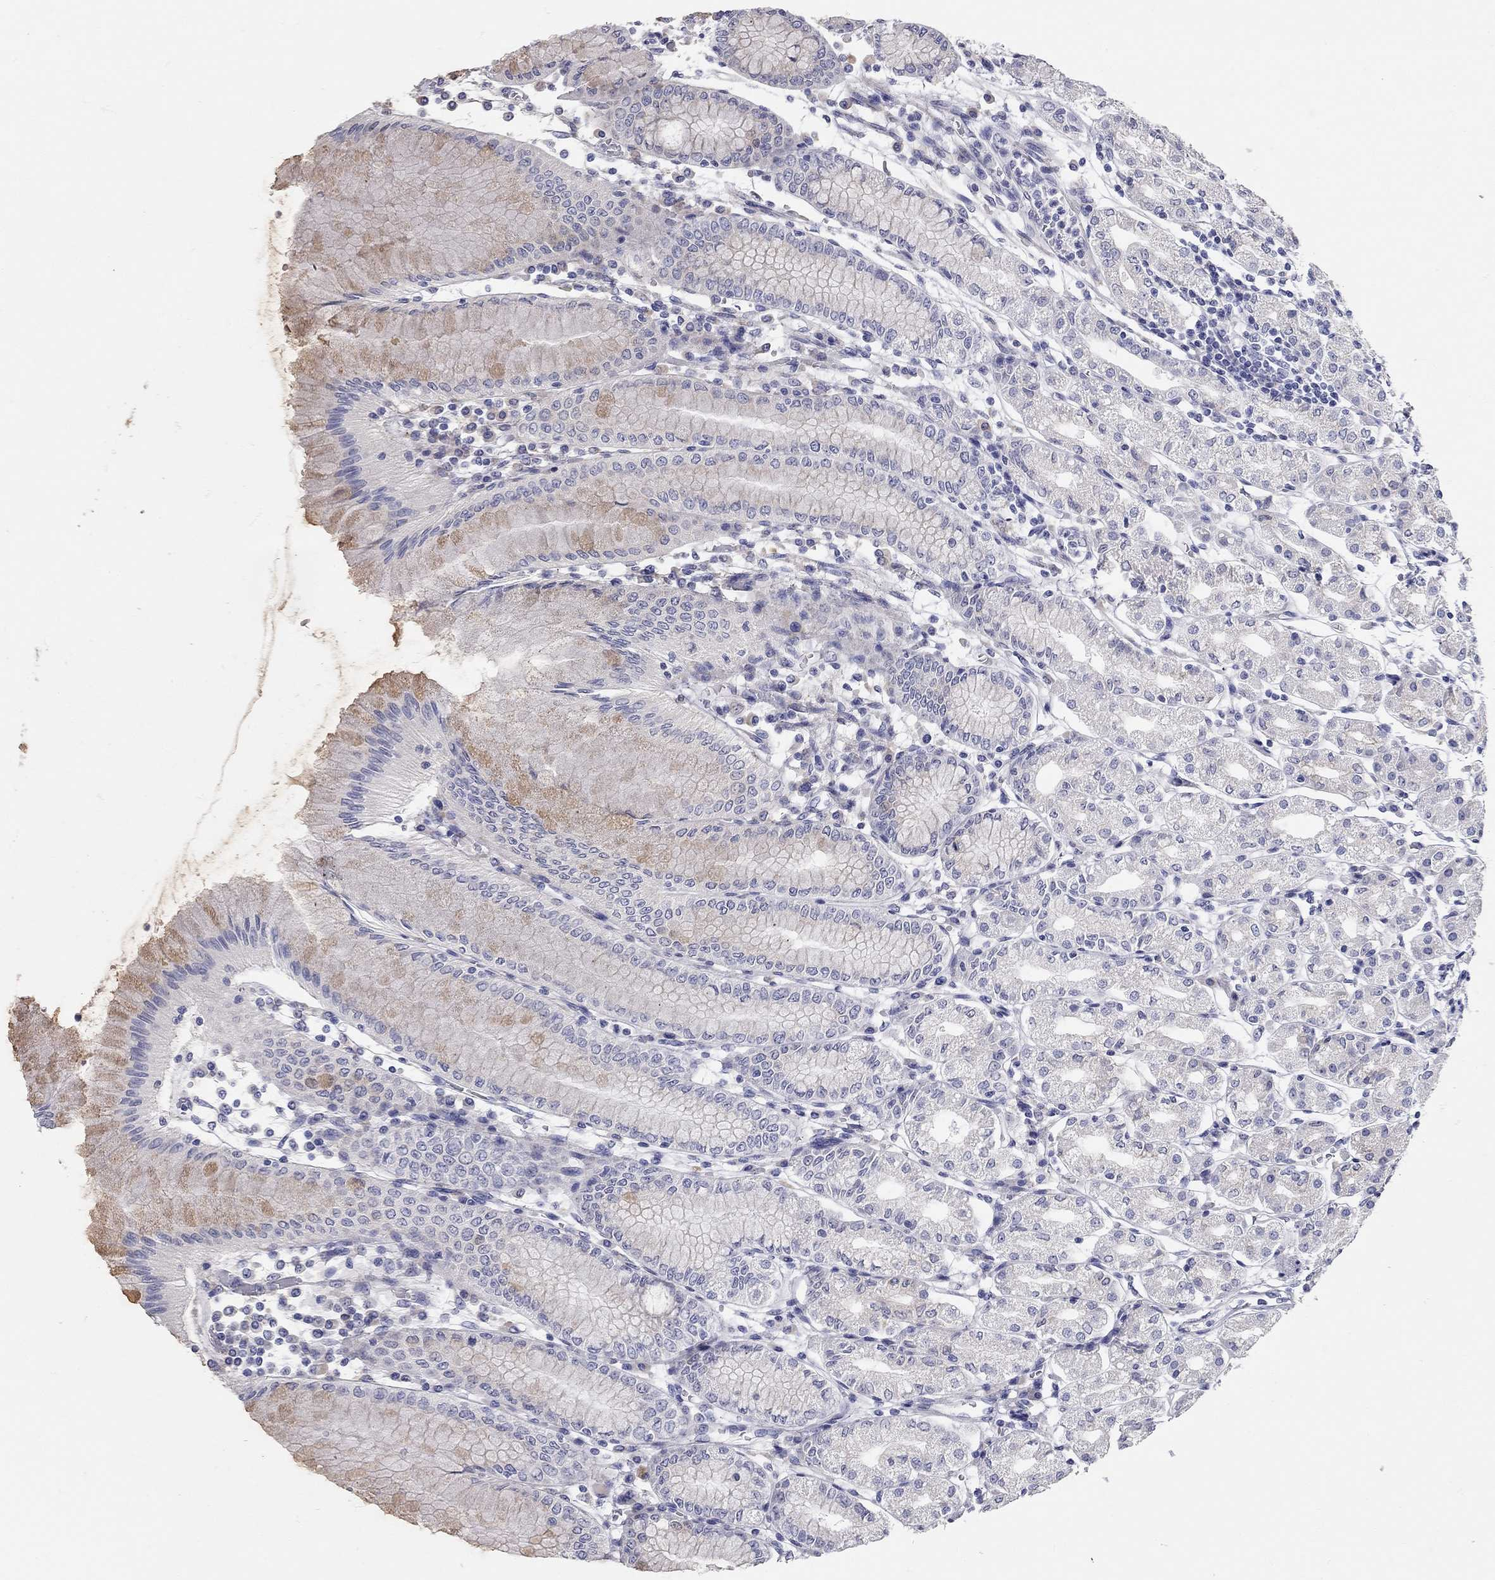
{"staining": {"intensity": "moderate", "quantity": "<25%", "location": "cytoplasmic/membranous"}, "tissue": "stomach", "cell_type": "Glandular cells", "image_type": "normal", "snomed": [{"axis": "morphology", "description": "Normal tissue, NOS"}, {"axis": "topography", "description": "Skeletal muscle"}, {"axis": "topography", "description": "Stomach"}], "caption": "Immunohistochemistry staining of unremarkable stomach, which reveals low levels of moderate cytoplasmic/membranous staining in about <25% of glandular cells indicating moderate cytoplasmic/membranous protein expression. The staining was performed using DAB (3,3'-diaminobenzidine) (brown) for protein detection and nuclei were counterstained in hematoxylin (blue).", "gene": "XAGE2", "patient": {"sex": "female", "age": 57}}